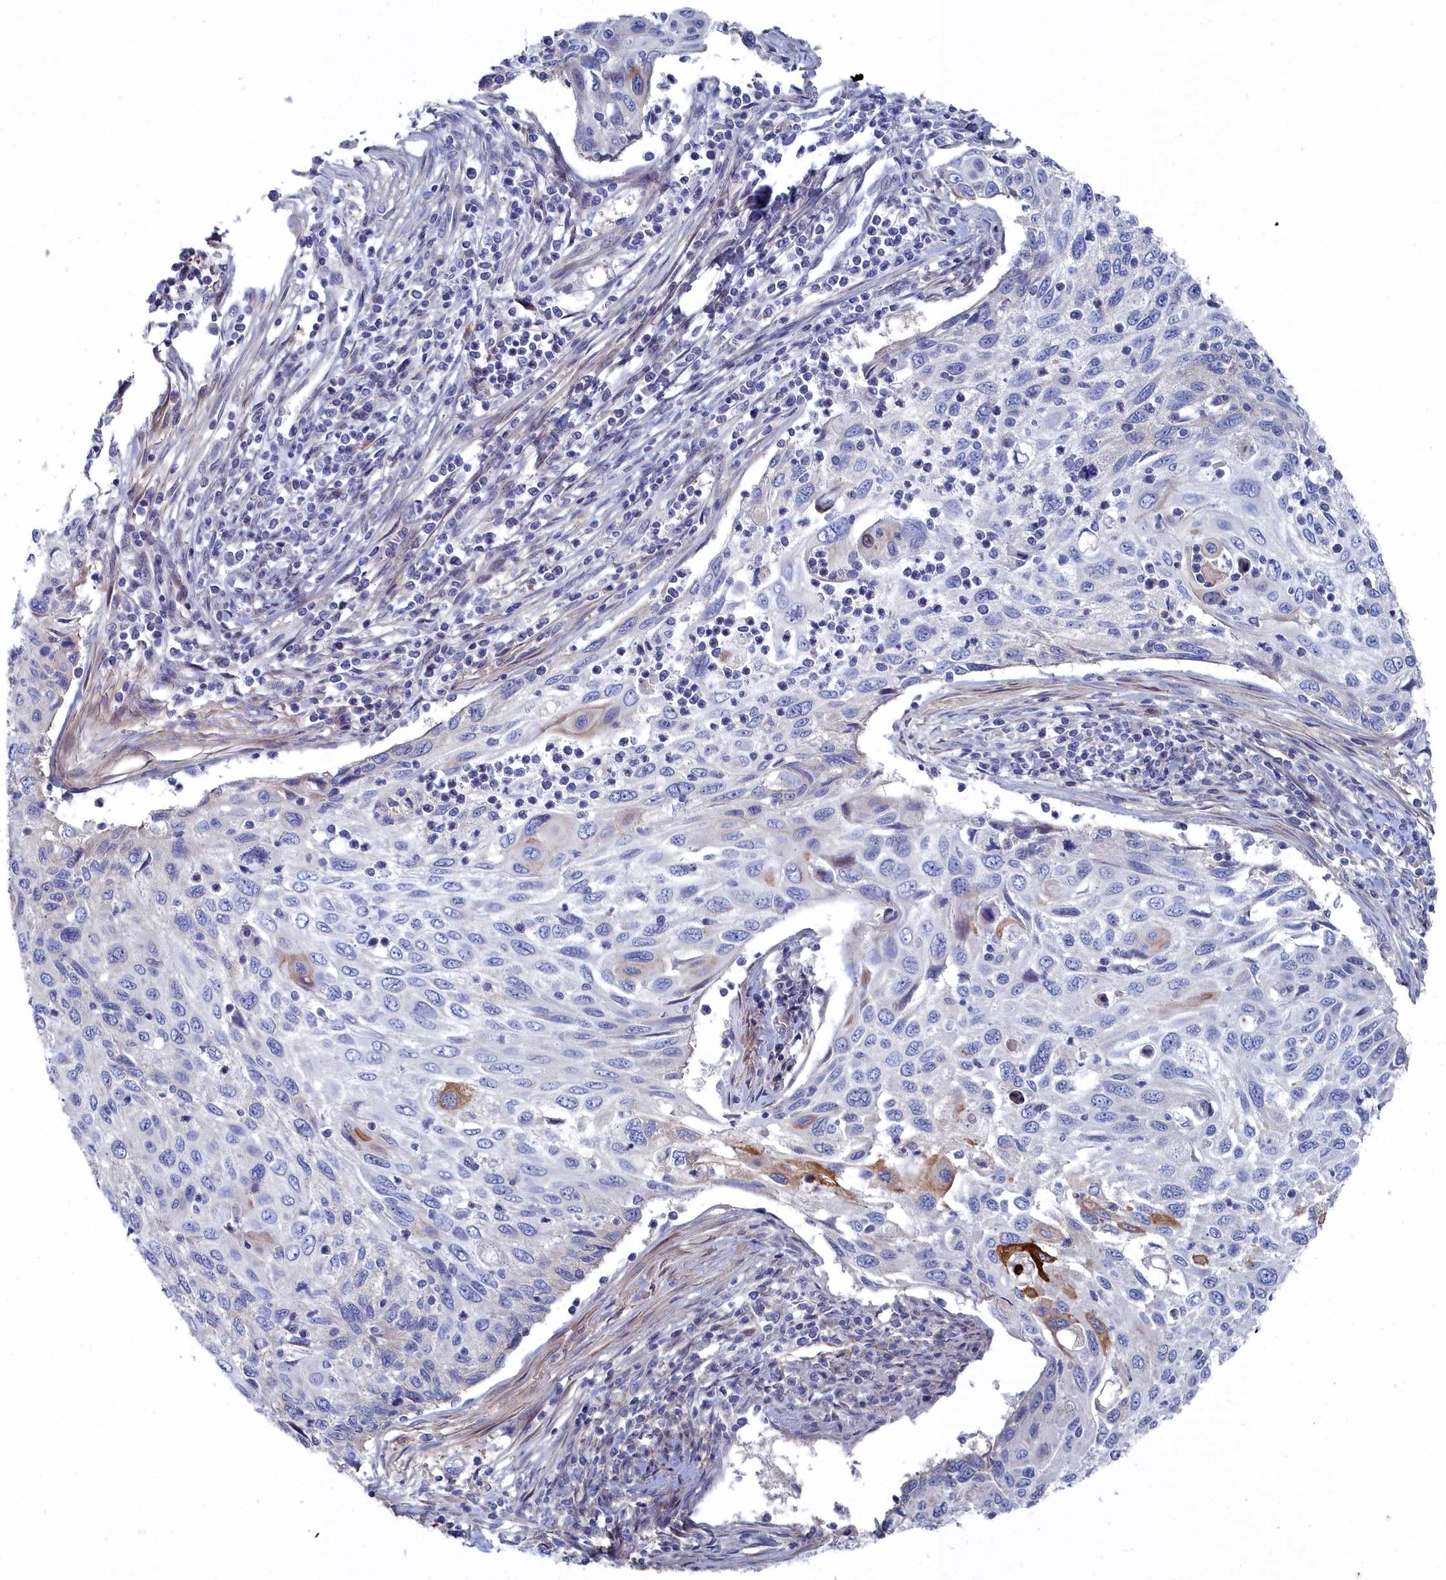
{"staining": {"intensity": "strong", "quantity": "<25%", "location": "cytoplasmic/membranous"}, "tissue": "cervical cancer", "cell_type": "Tumor cells", "image_type": "cancer", "snomed": [{"axis": "morphology", "description": "Squamous cell carcinoma, NOS"}, {"axis": "topography", "description": "Cervix"}], "caption": "Protein staining of cervical cancer tissue exhibits strong cytoplasmic/membranous expression in approximately <25% of tumor cells. (DAB (3,3'-diaminobenzidine) IHC, brown staining for protein, blue staining for nuclei).", "gene": "SHISAL2A", "patient": {"sex": "female", "age": 70}}